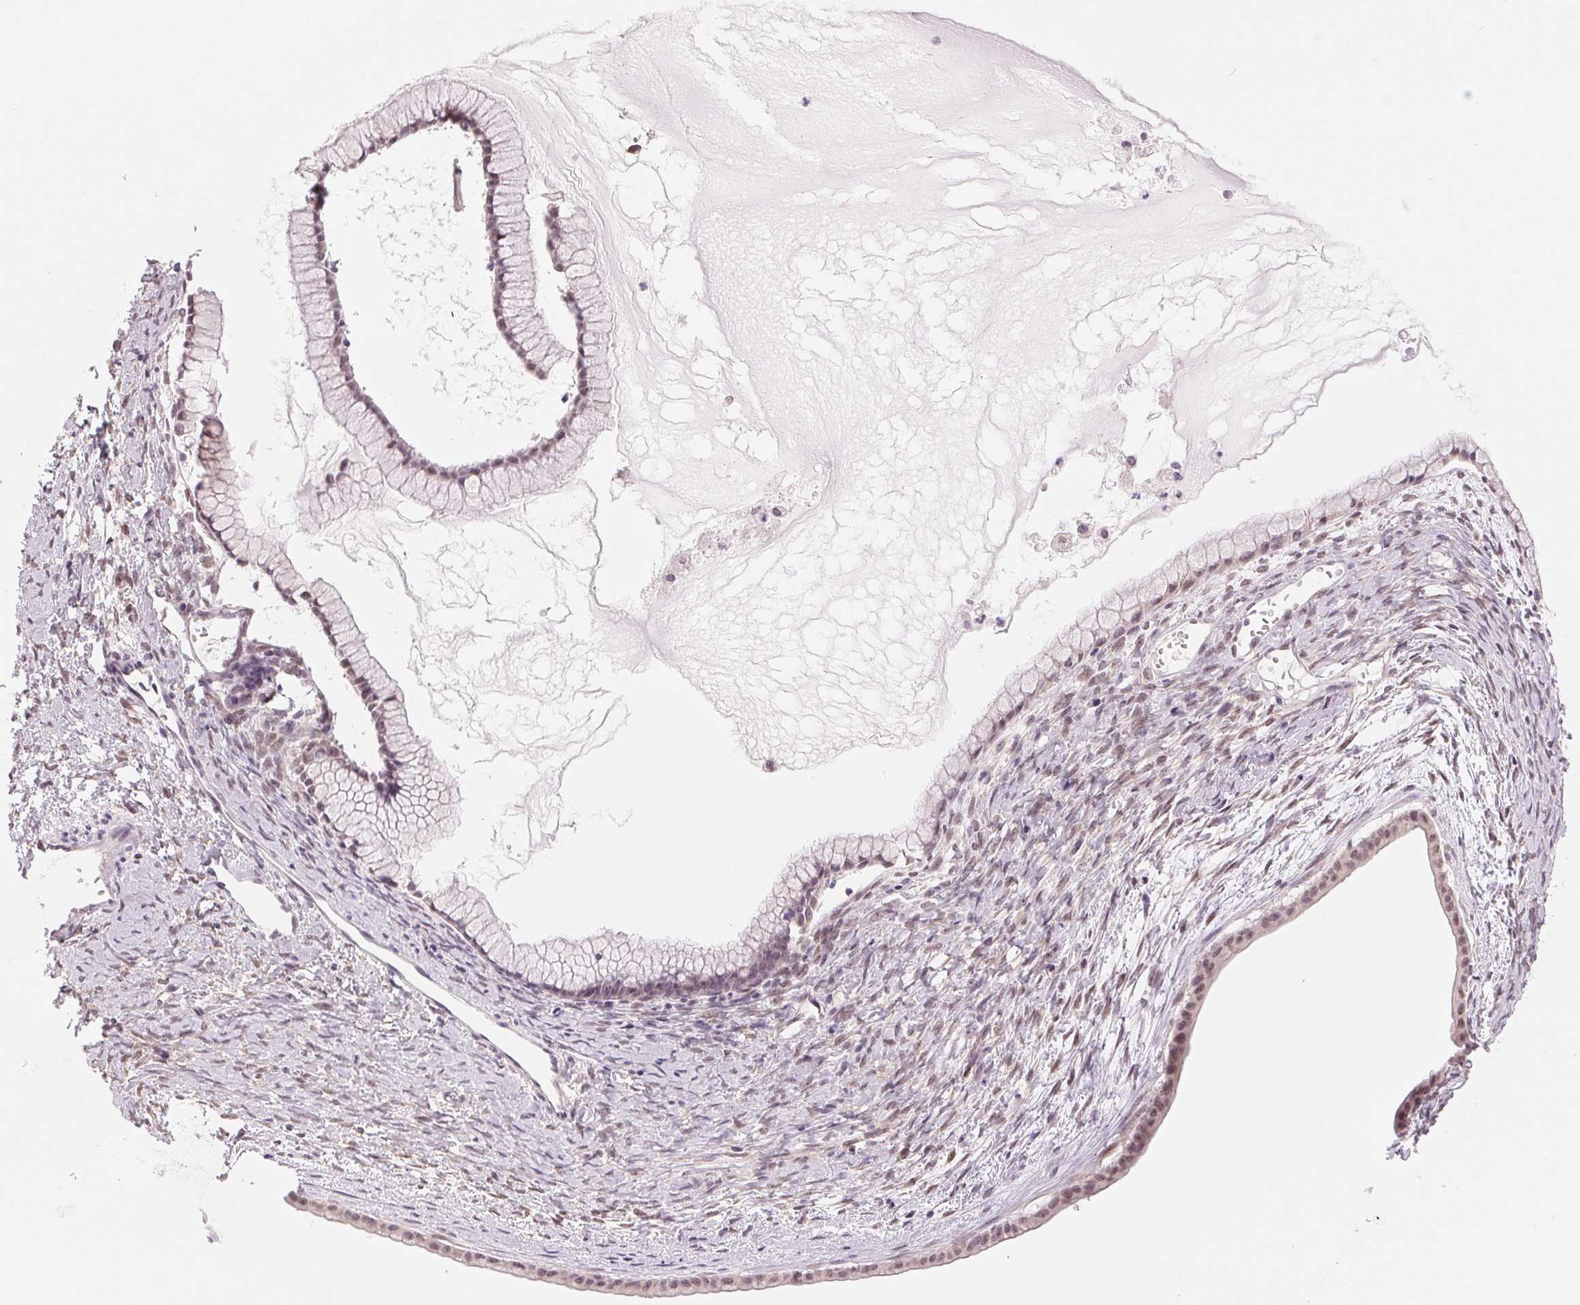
{"staining": {"intensity": "weak", "quantity": "<25%", "location": "nuclear"}, "tissue": "ovarian cancer", "cell_type": "Tumor cells", "image_type": "cancer", "snomed": [{"axis": "morphology", "description": "Cystadenocarcinoma, mucinous, NOS"}, {"axis": "topography", "description": "Ovary"}], "caption": "Immunohistochemical staining of human ovarian mucinous cystadenocarcinoma reveals no significant positivity in tumor cells. The staining is performed using DAB brown chromogen with nuclei counter-stained in using hematoxylin.", "gene": "ERI3", "patient": {"sex": "female", "age": 41}}